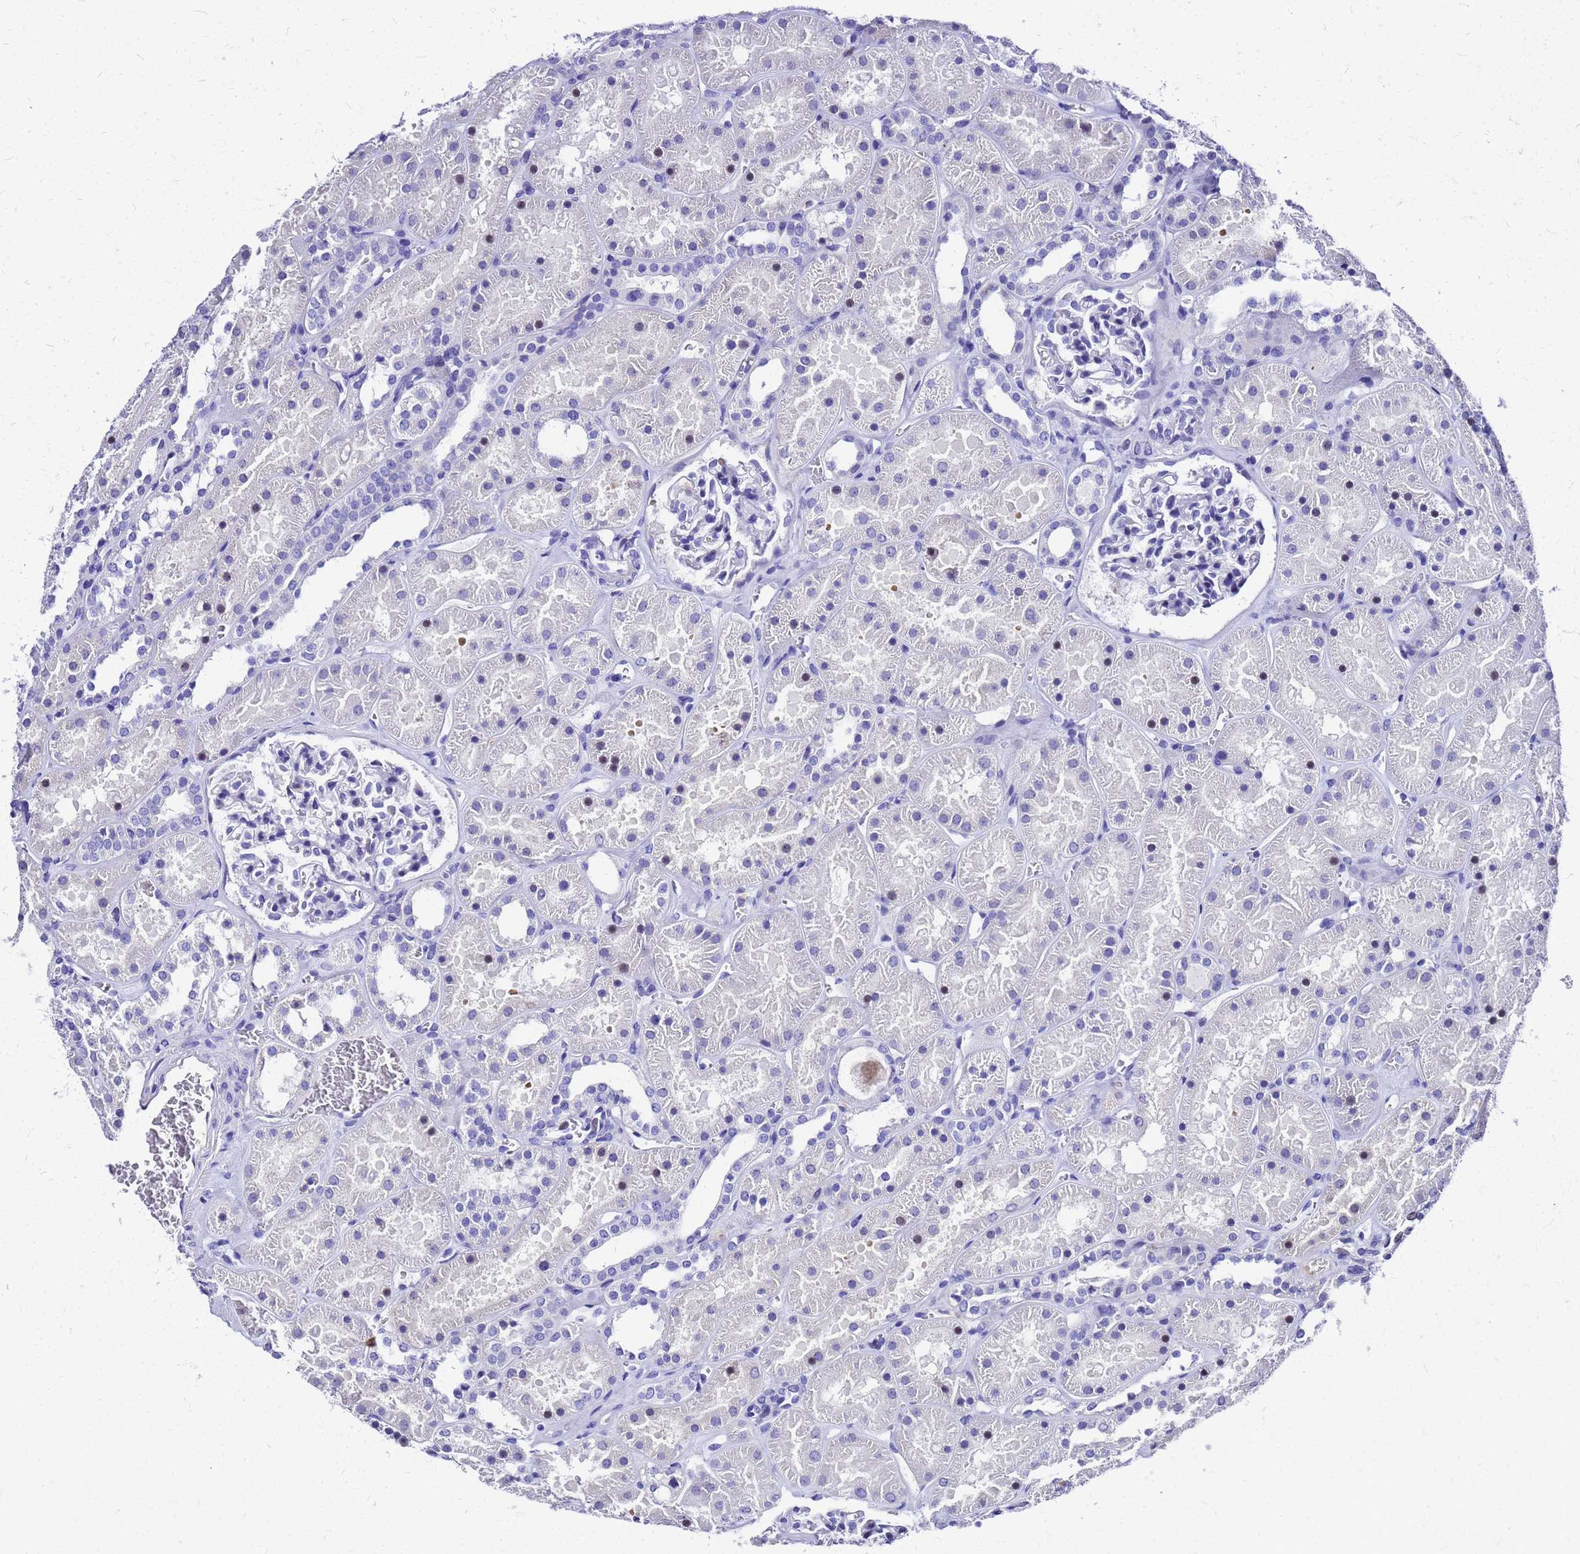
{"staining": {"intensity": "negative", "quantity": "none", "location": "none"}, "tissue": "kidney", "cell_type": "Cells in glomeruli", "image_type": "normal", "snomed": [{"axis": "morphology", "description": "Normal tissue, NOS"}, {"axis": "topography", "description": "Kidney"}], "caption": "Image shows no significant protein expression in cells in glomeruli of unremarkable kidney. The staining is performed using DAB (3,3'-diaminobenzidine) brown chromogen with nuclei counter-stained in using hematoxylin.", "gene": "SMIM21", "patient": {"sex": "female", "age": 41}}